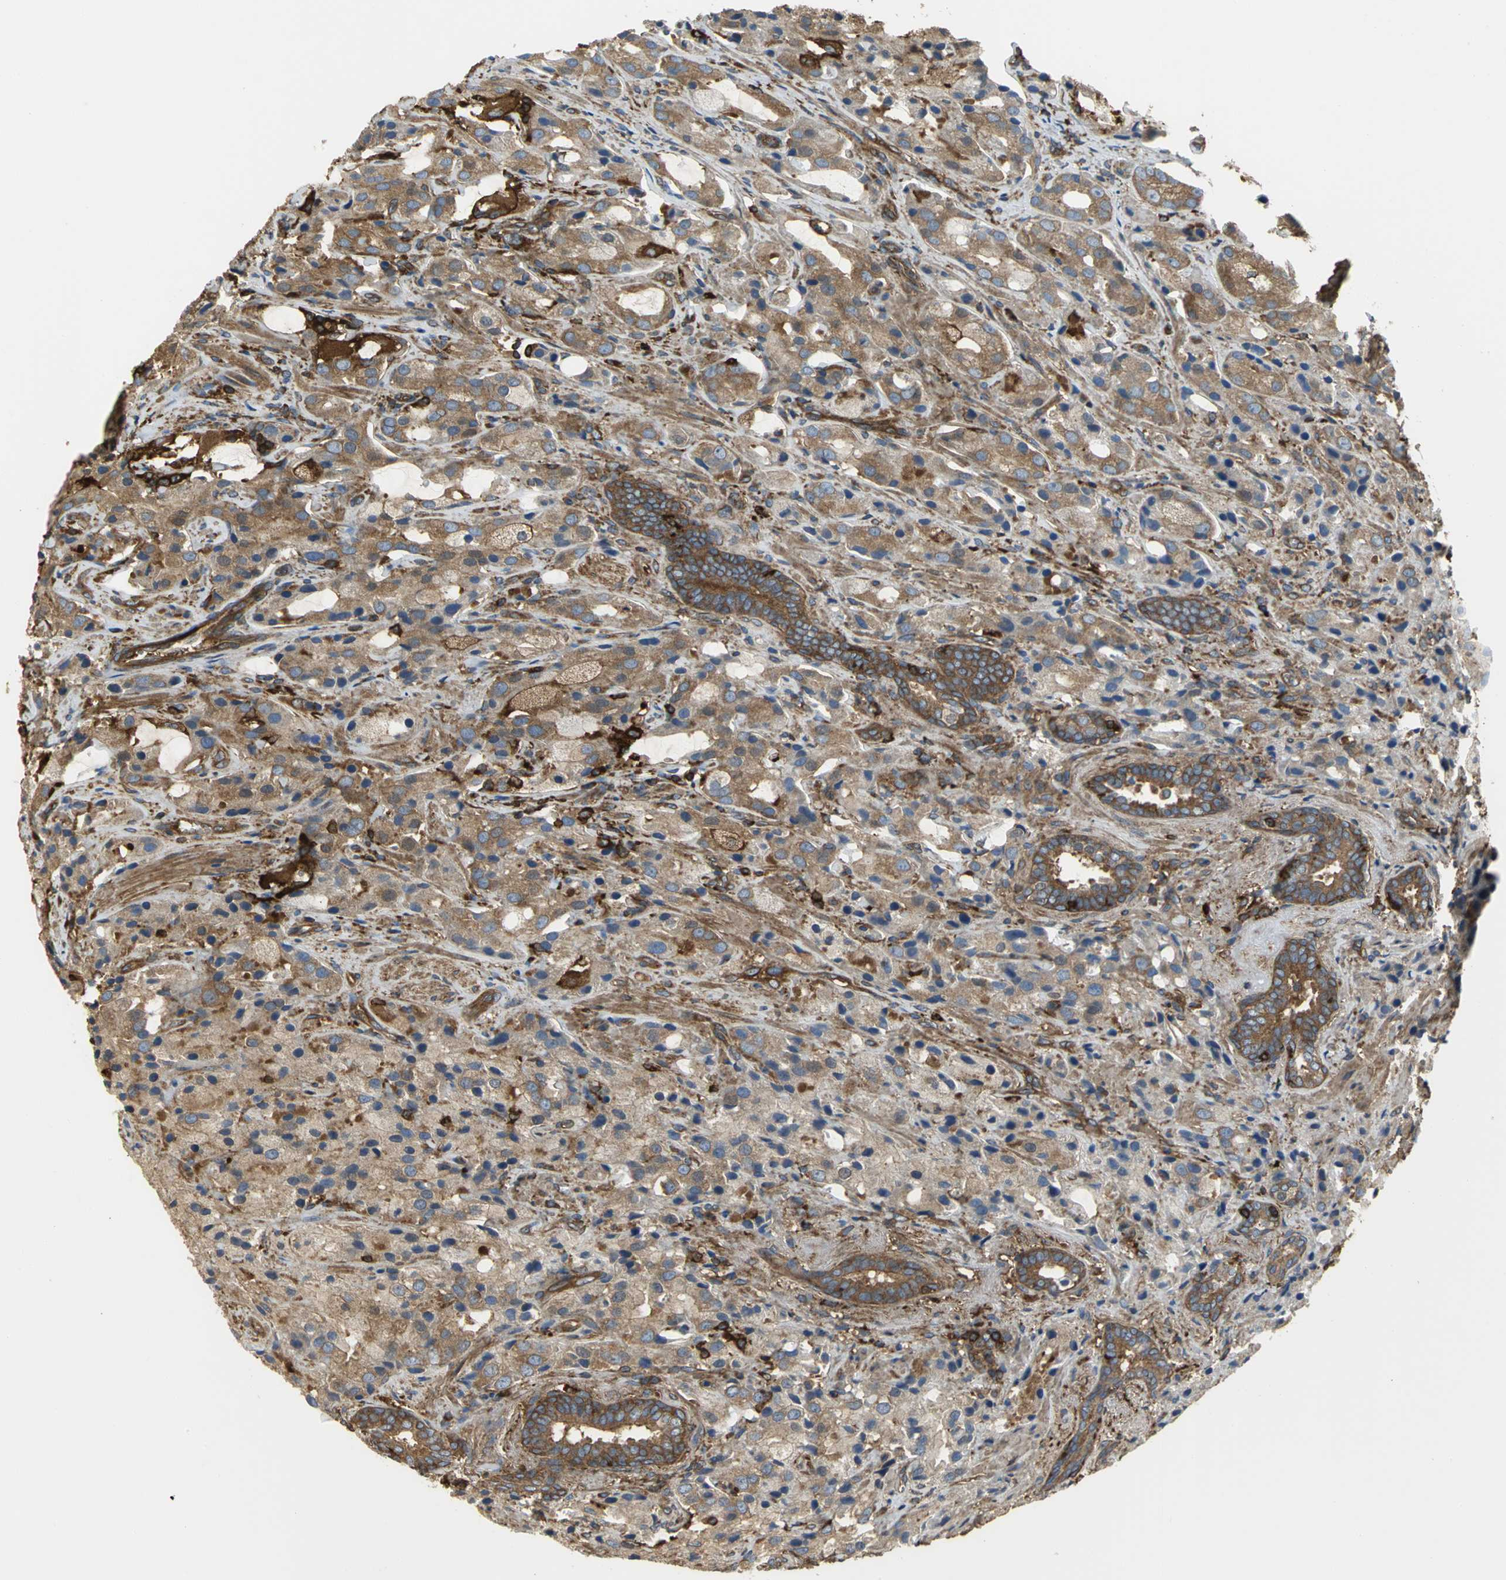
{"staining": {"intensity": "strong", "quantity": ">75%", "location": "cytoplasmic/membranous"}, "tissue": "prostate cancer", "cell_type": "Tumor cells", "image_type": "cancer", "snomed": [{"axis": "morphology", "description": "Adenocarcinoma, High grade"}, {"axis": "topography", "description": "Prostate"}], "caption": "A photomicrograph of prostate cancer (adenocarcinoma (high-grade)) stained for a protein demonstrates strong cytoplasmic/membranous brown staining in tumor cells. (Stains: DAB in brown, nuclei in blue, Microscopy: brightfield microscopy at high magnification).", "gene": "TLN1", "patient": {"sex": "male", "age": 70}}